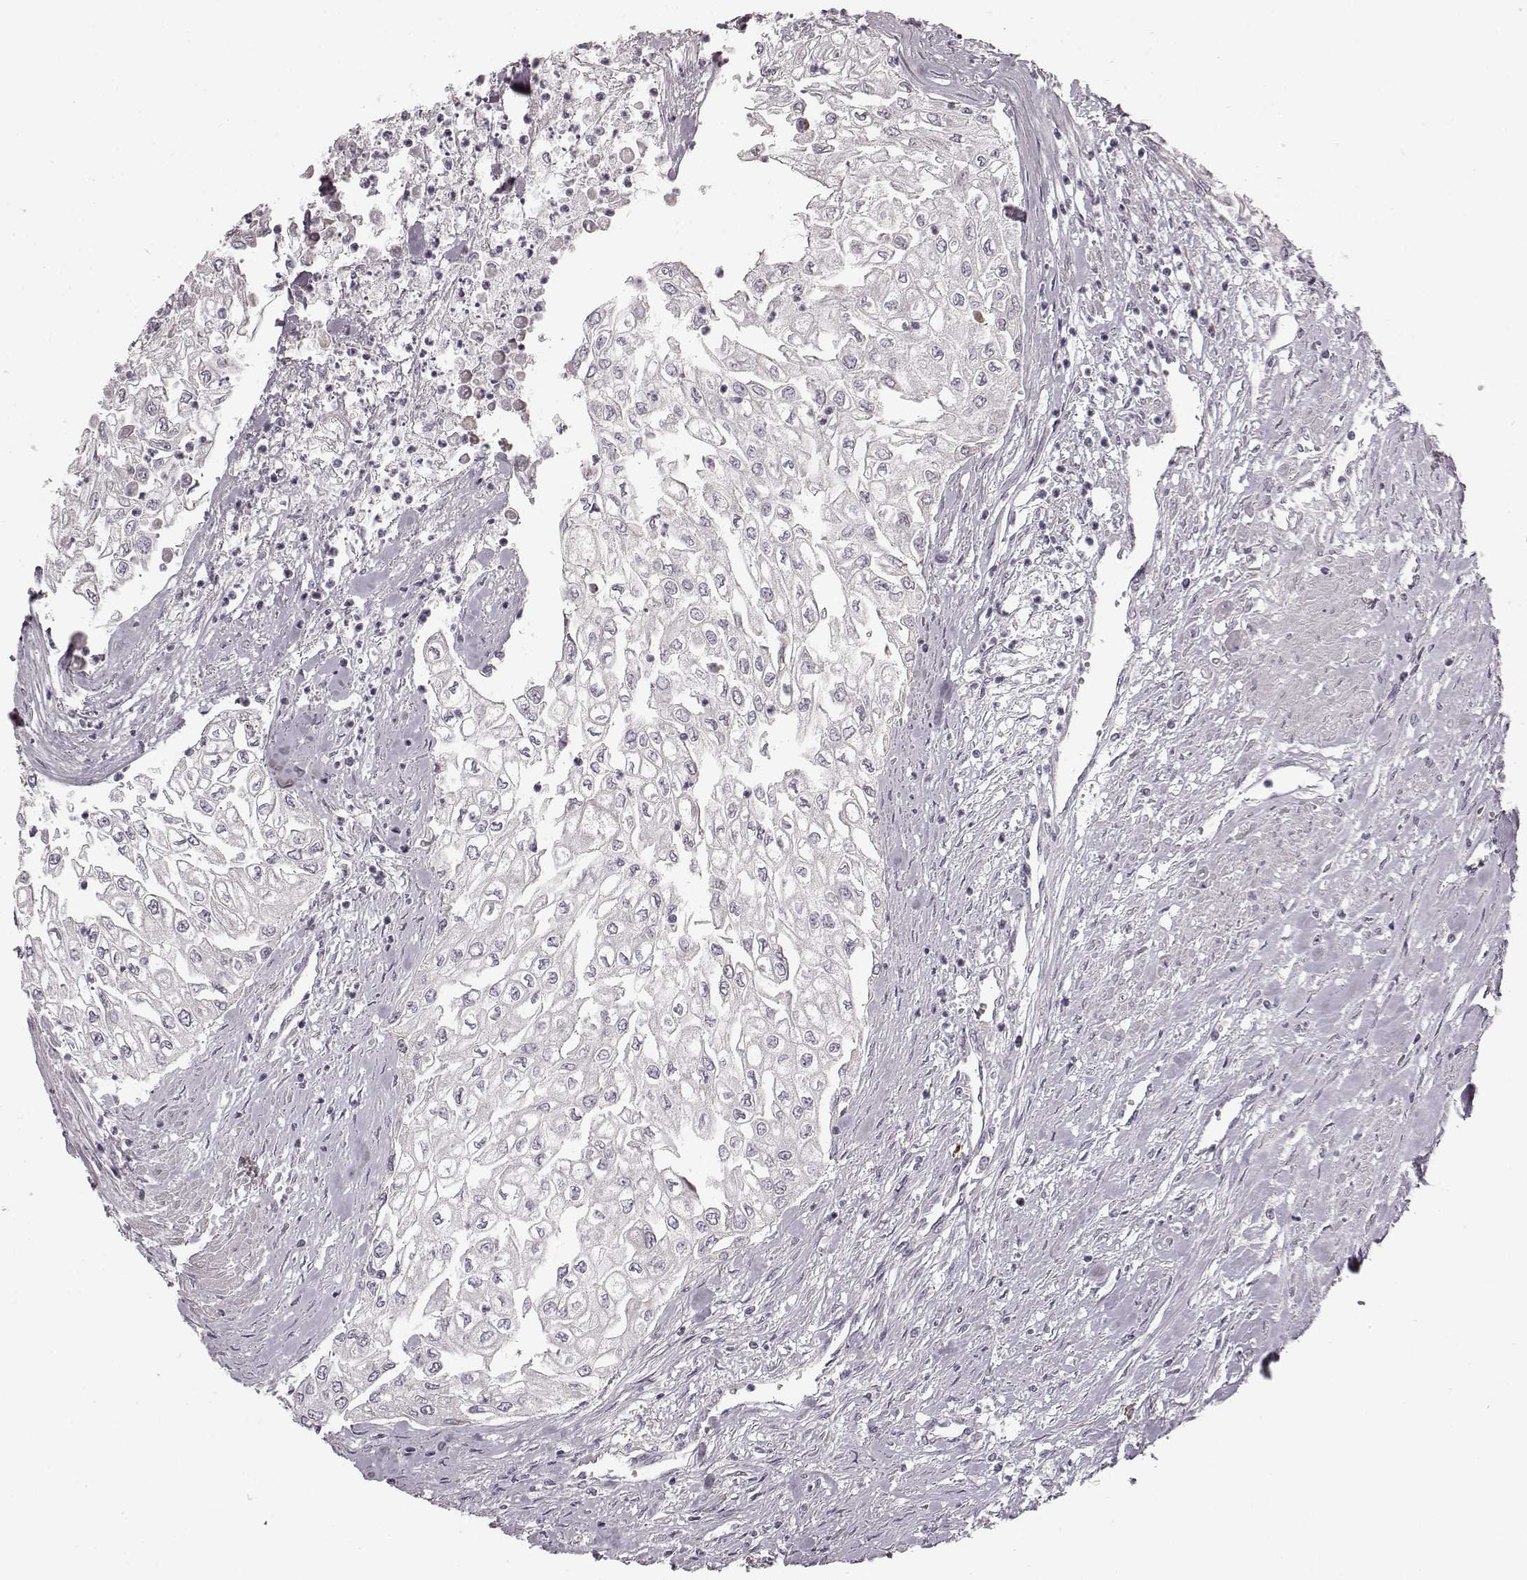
{"staining": {"intensity": "negative", "quantity": "none", "location": "none"}, "tissue": "urothelial cancer", "cell_type": "Tumor cells", "image_type": "cancer", "snomed": [{"axis": "morphology", "description": "Urothelial carcinoma, High grade"}, {"axis": "topography", "description": "Urinary bladder"}], "caption": "The histopathology image exhibits no significant expression in tumor cells of urothelial cancer. (DAB (3,3'-diaminobenzidine) immunohistochemistry (IHC), high magnification).", "gene": "FAM234B", "patient": {"sex": "male", "age": 62}}